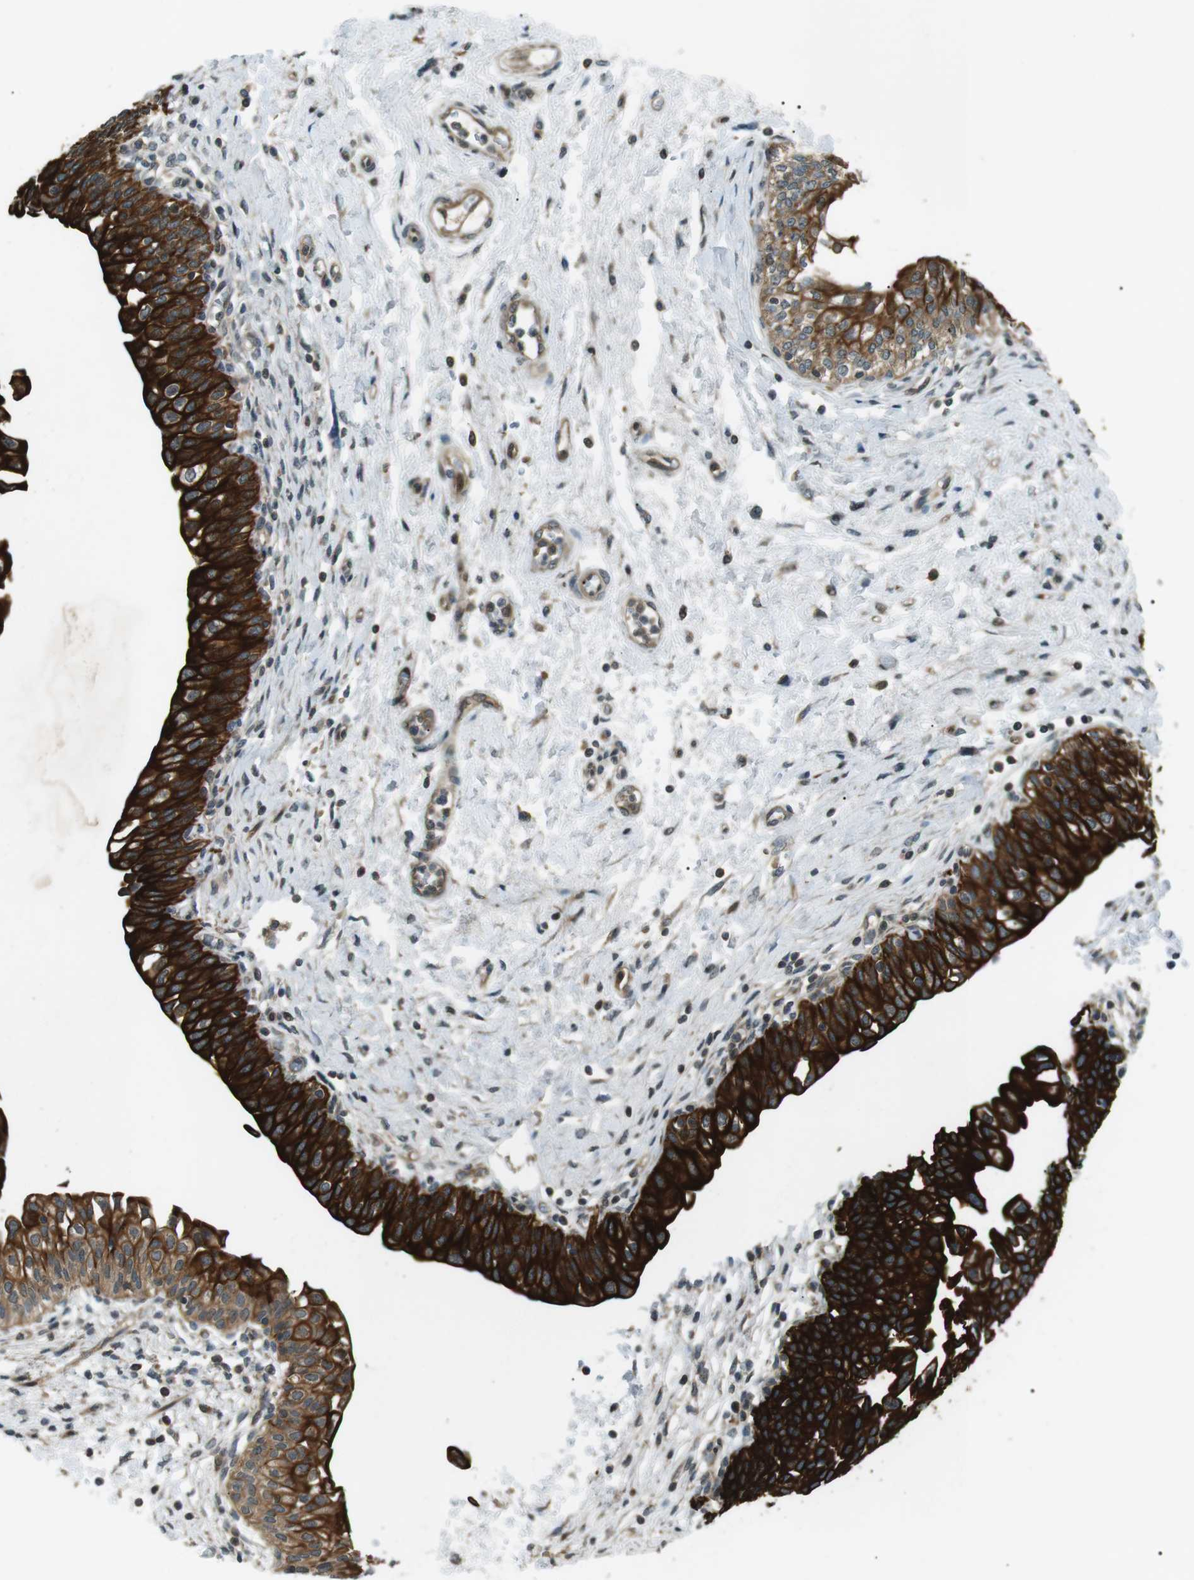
{"staining": {"intensity": "strong", "quantity": ">75%", "location": "cytoplasmic/membranous"}, "tissue": "urinary bladder", "cell_type": "Urothelial cells", "image_type": "normal", "snomed": [{"axis": "morphology", "description": "Normal tissue, NOS"}, {"axis": "topography", "description": "Urinary bladder"}], "caption": "A high amount of strong cytoplasmic/membranous staining is seen in about >75% of urothelial cells in normal urinary bladder.", "gene": "TMEM74", "patient": {"sex": "male", "age": 55}}